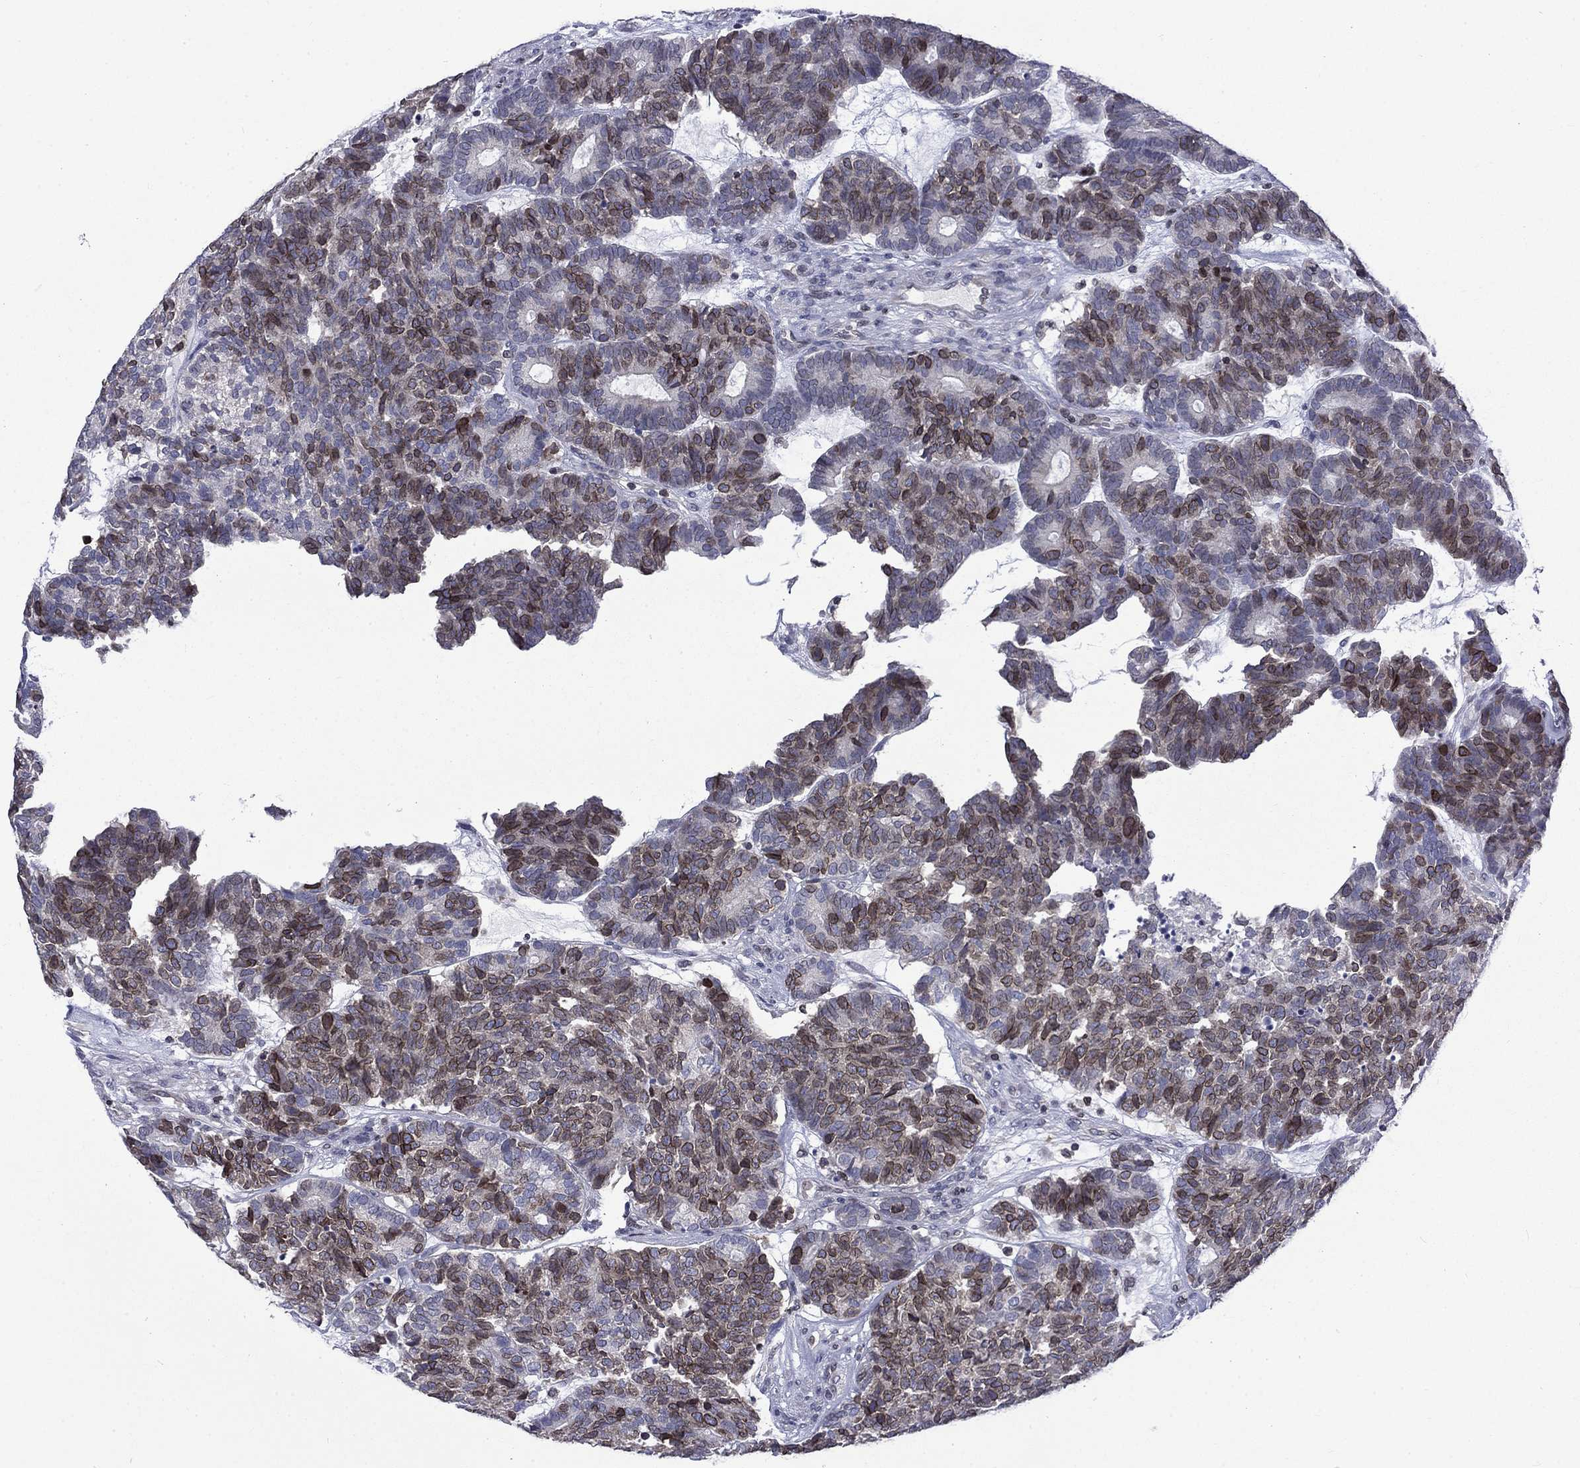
{"staining": {"intensity": "strong", "quantity": "25%-75%", "location": "cytoplasmic/membranous,nuclear"}, "tissue": "head and neck cancer", "cell_type": "Tumor cells", "image_type": "cancer", "snomed": [{"axis": "morphology", "description": "Adenocarcinoma, NOS"}, {"axis": "topography", "description": "Head-Neck"}], "caption": "The histopathology image reveals a brown stain indicating the presence of a protein in the cytoplasmic/membranous and nuclear of tumor cells in adenocarcinoma (head and neck).", "gene": "SLA", "patient": {"sex": "female", "age": 81}}